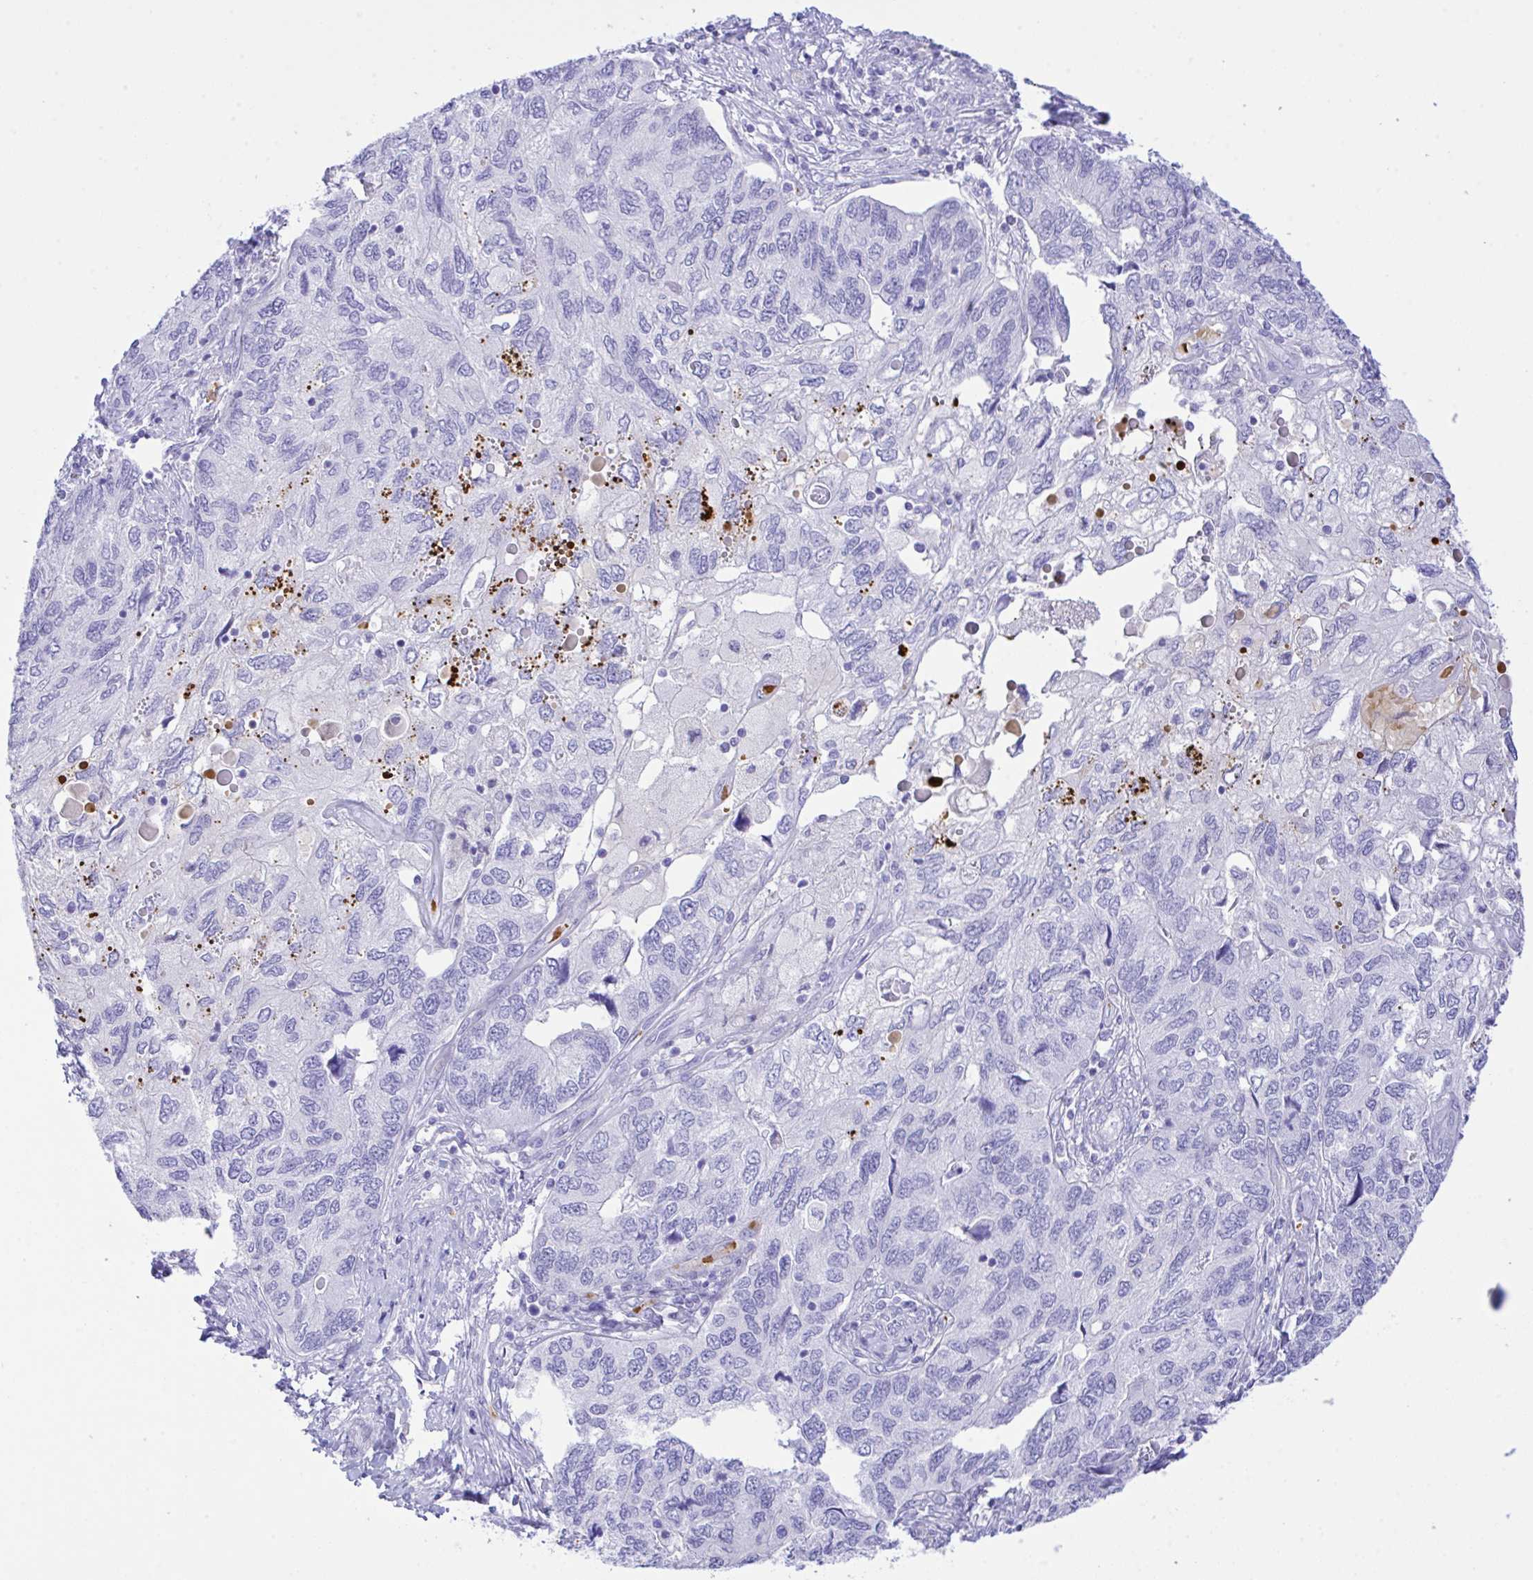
{"staining": {"intensity": "moderate", "quantity": "<25%", "location": "cytoplasmic/membranous"}, "tissue": "endometrial cancer", "cell_type": "Tumor cells", "image_type": "cancer", "snomed": [{"axis": "morphology", "description": "Carcinoma, NOS"}, {"axis": "topography", "description": "Uterus"}], "caption": "A photomicrograph of carcinoma (endometrial) stained for a protein shows moderate cytoplasmic/membranous brown staining in tumor cells.", "gene": "ZNF221", "patient": {"sex": "female", "age": 76}}